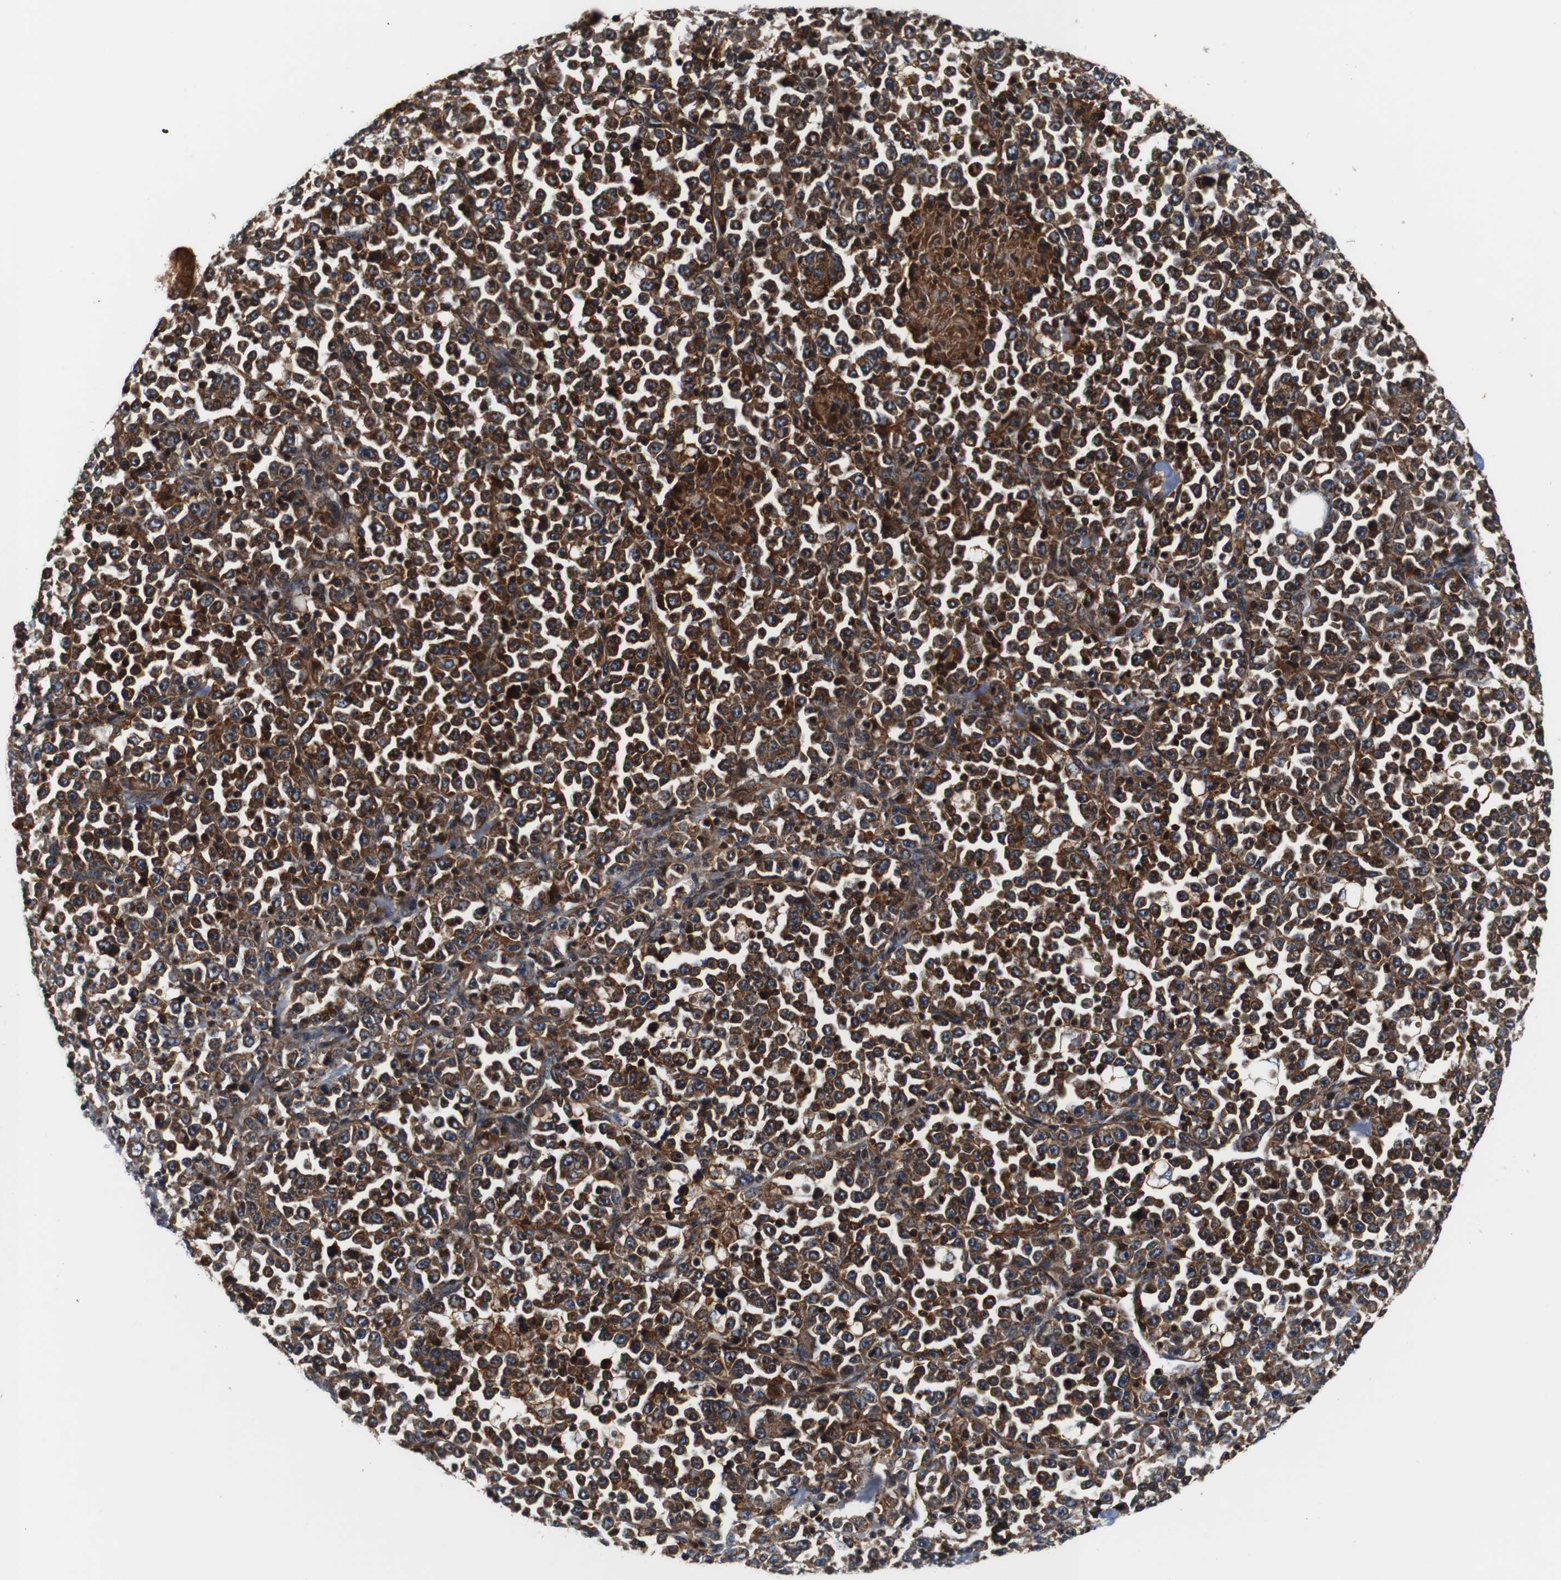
{"staining": {"intensity": "strong", "quantity": ">75%", "location": "cytoplasmic/membranous"}, "tissue": "stomach cancer", "cell_type": "Tumor cells", "image_type": "cancer", "snomed": [{"axis": "morphology", "description": "Normal tissue, NOS"}, {"axis": "morphology", "description": "Adenocarcinoma, NOS"}, {"axis": "topography", "description": "Stomach, upper"}, {"axis": "topography", "description": "Stomach"}], "caption": "A micrograph of stomach cancer (adenocarcinoma) stained for a protein reveals strong cytoplasmic/membranous brown staining in tumor cells. (brown staining indicates protein expression, while blue staining denotes nuclei).", "gene": "LRP4", "patient": {"sex": "male", "age": 59}}